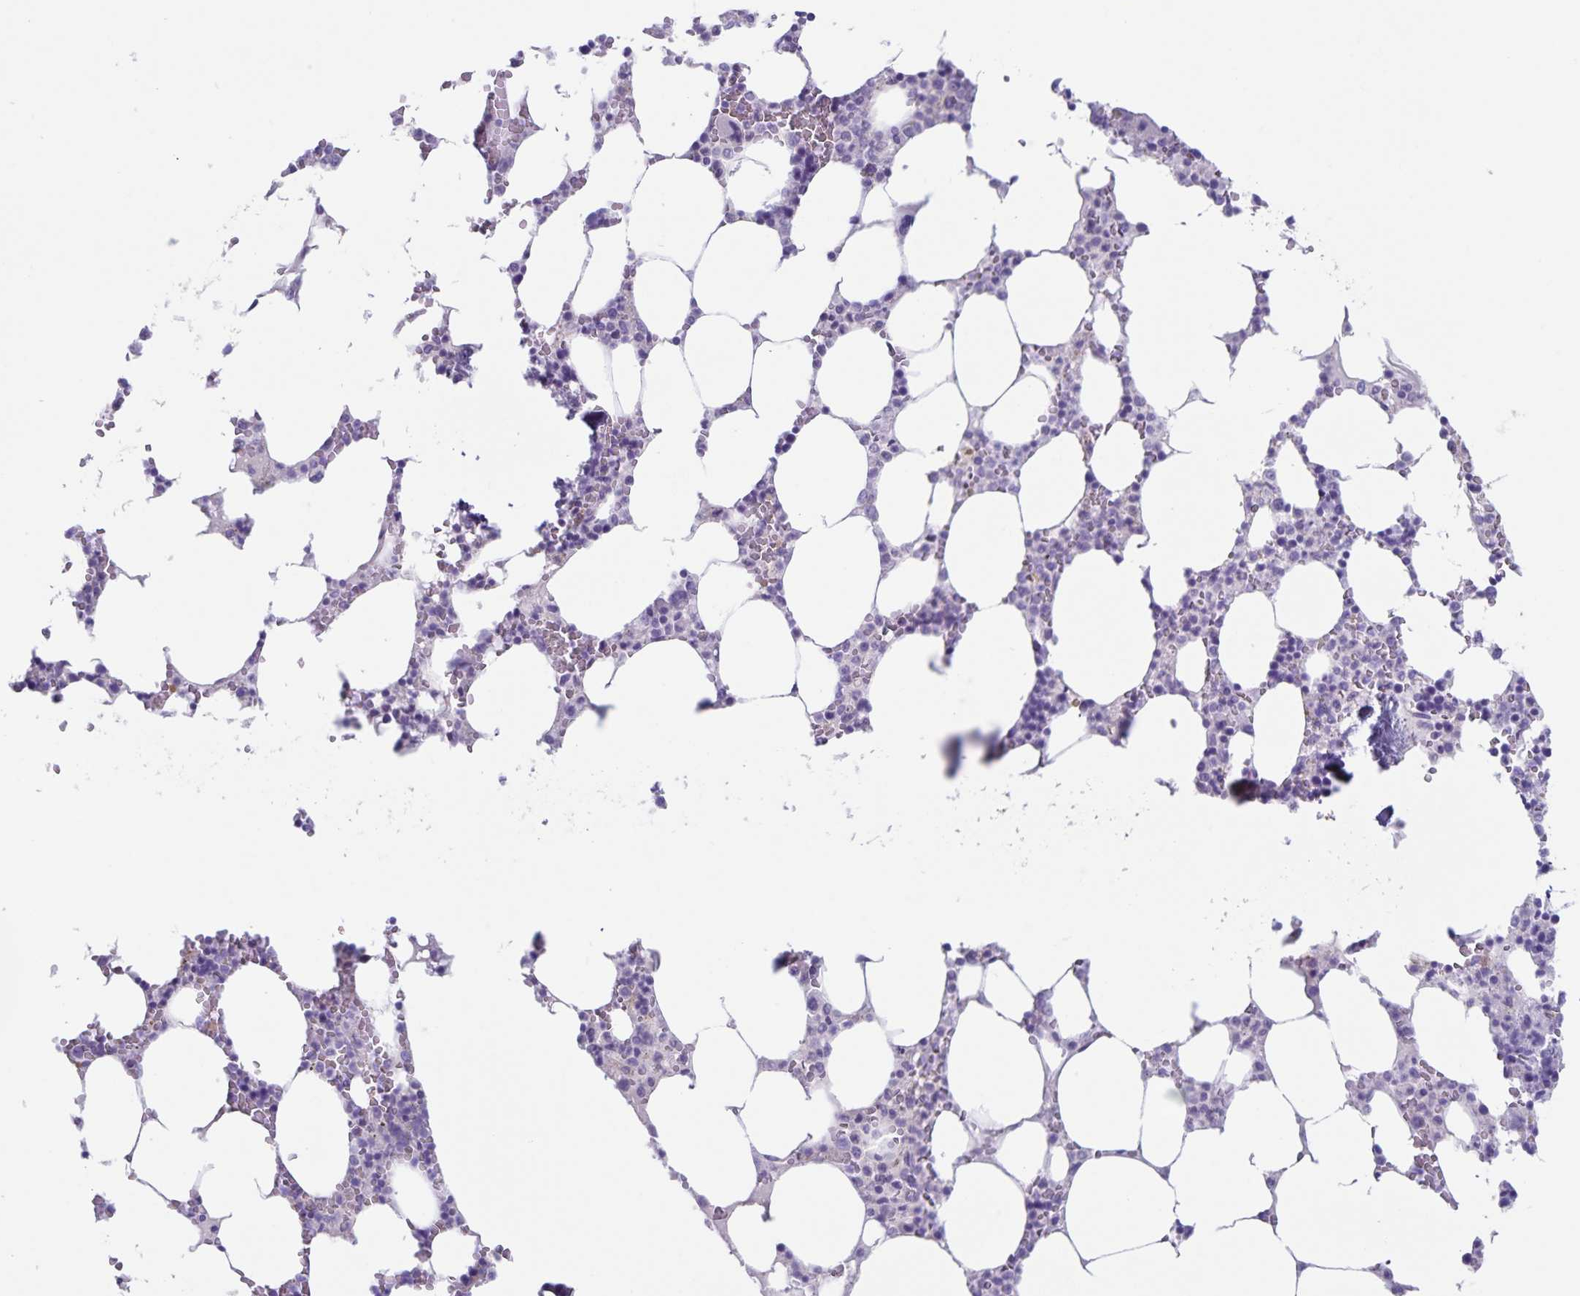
{"staining": {"intensity": "negative", "quantity": "none", "location": "none"}, "tissue": "bone marrow", "cell_type": "Hematopoietic cells", "image_type": "normal", "snomed": [{"axis": "morphology", "description": "Normal tissue, NOS"}, {"axis": "topography", "description": "Bone marrow"}], "caption": "Immunohistochemistry of normal bone marrow reveals no expression in hematopoietic cells. (Brightfield microscopy of DAB immunohistochemistry (IHC) at high magnification).", "gene": "C11orf42", "patient": {"sex": "male", "age": 64}}